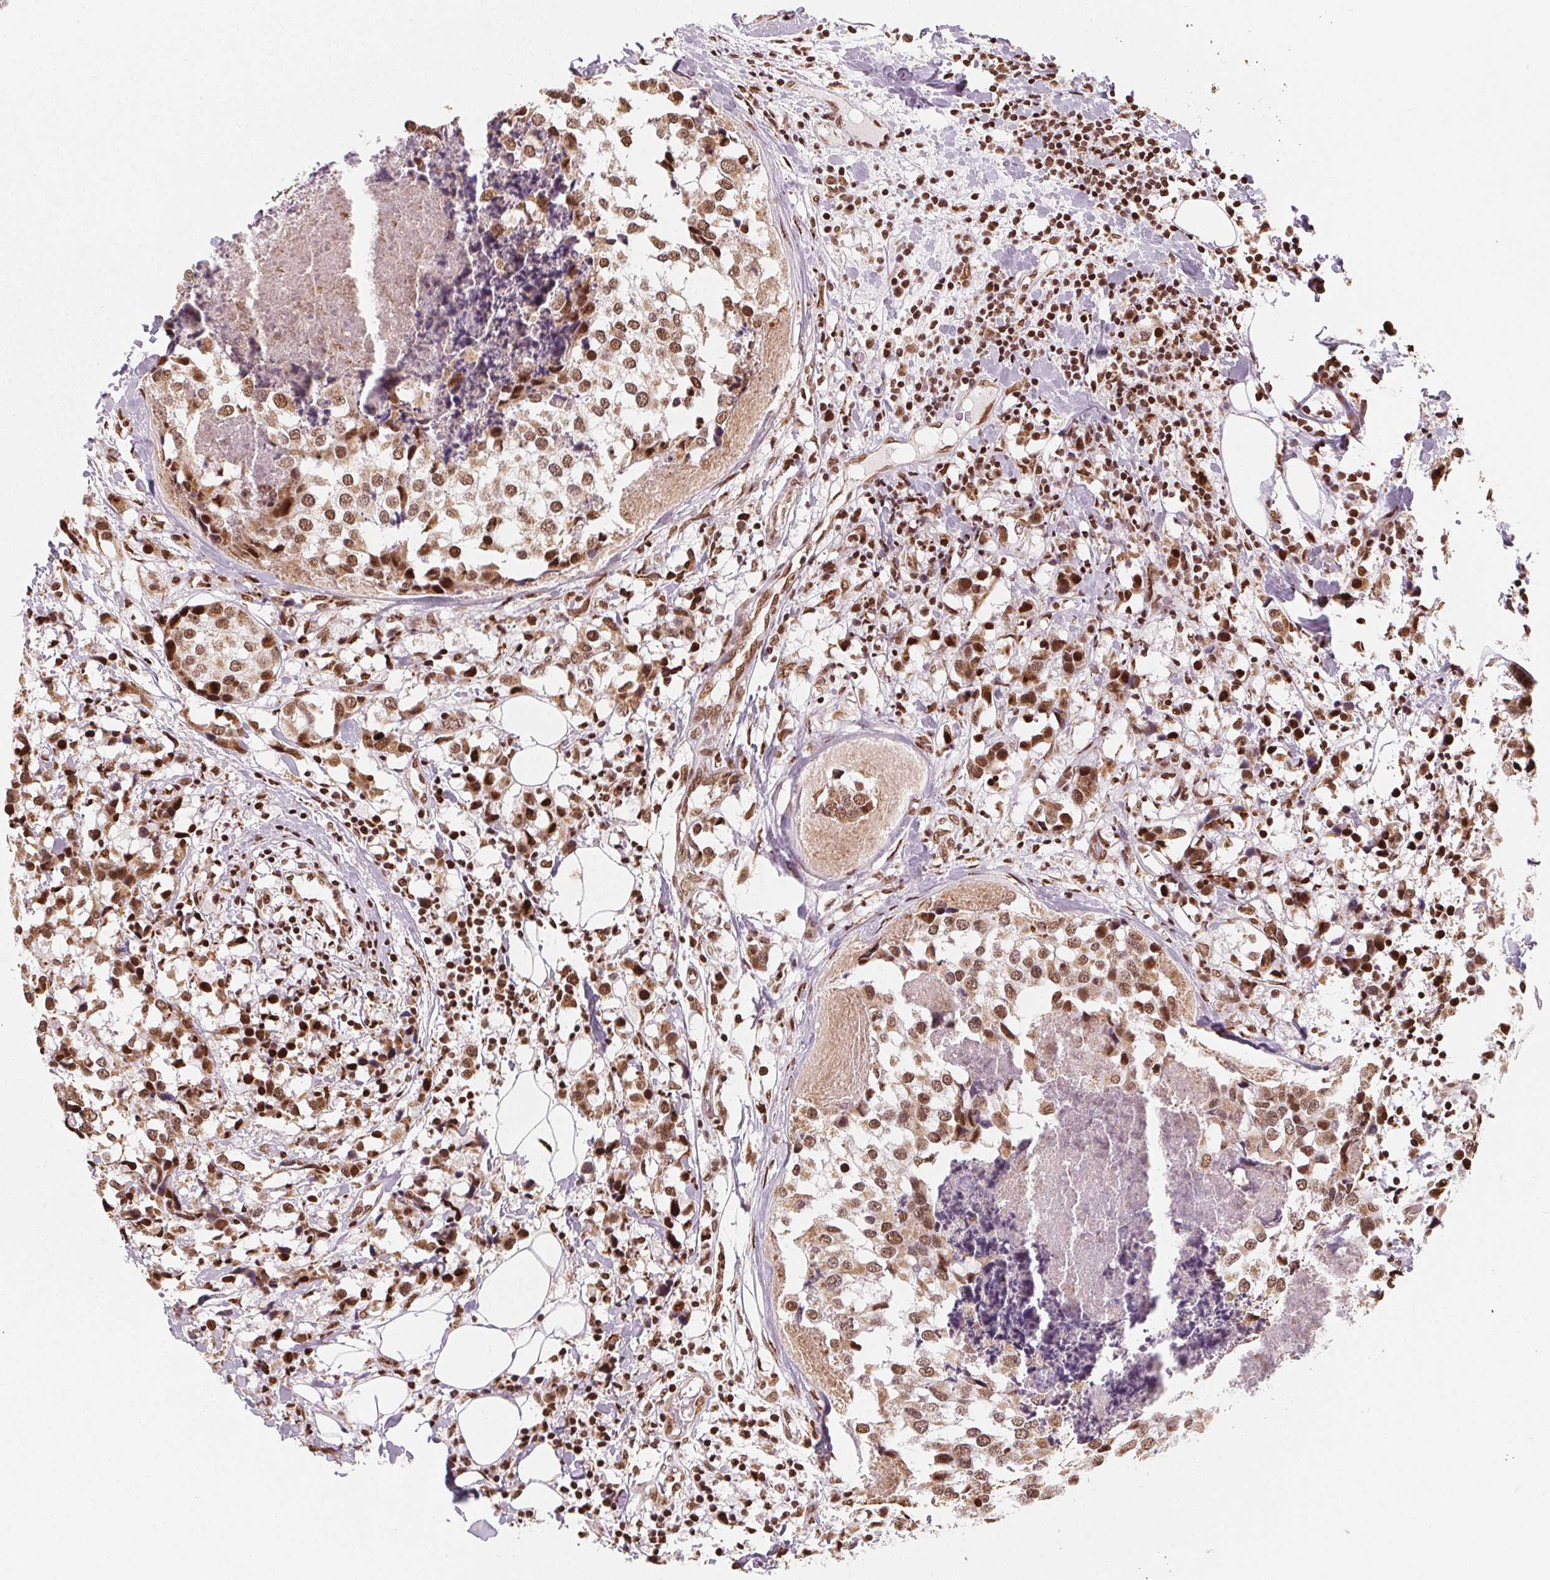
{"staining": {"intensity": "moderate", "quantity": ">75%", "location": "cytoplasmic/membranous,nuclear"}, "tissue": "breast cancer", "cell_type": "Tumor cells", "image_type": "cancer", "snomed": [{"axis": "morphology", "description": "Lobular carcinoma"}, {"axis": "topography", "description": "Breast"}], "caption": "Immunohistochemistry (IHC) photomicrograph of breast cancer stained for a protein (brown), which displays medium levels of moderate cytoplasmic/membranous and nuclear positivity in about >75% of tumor cells.", "gene": "TOPORS", "patient": {"sex": "female", "age": 59}}